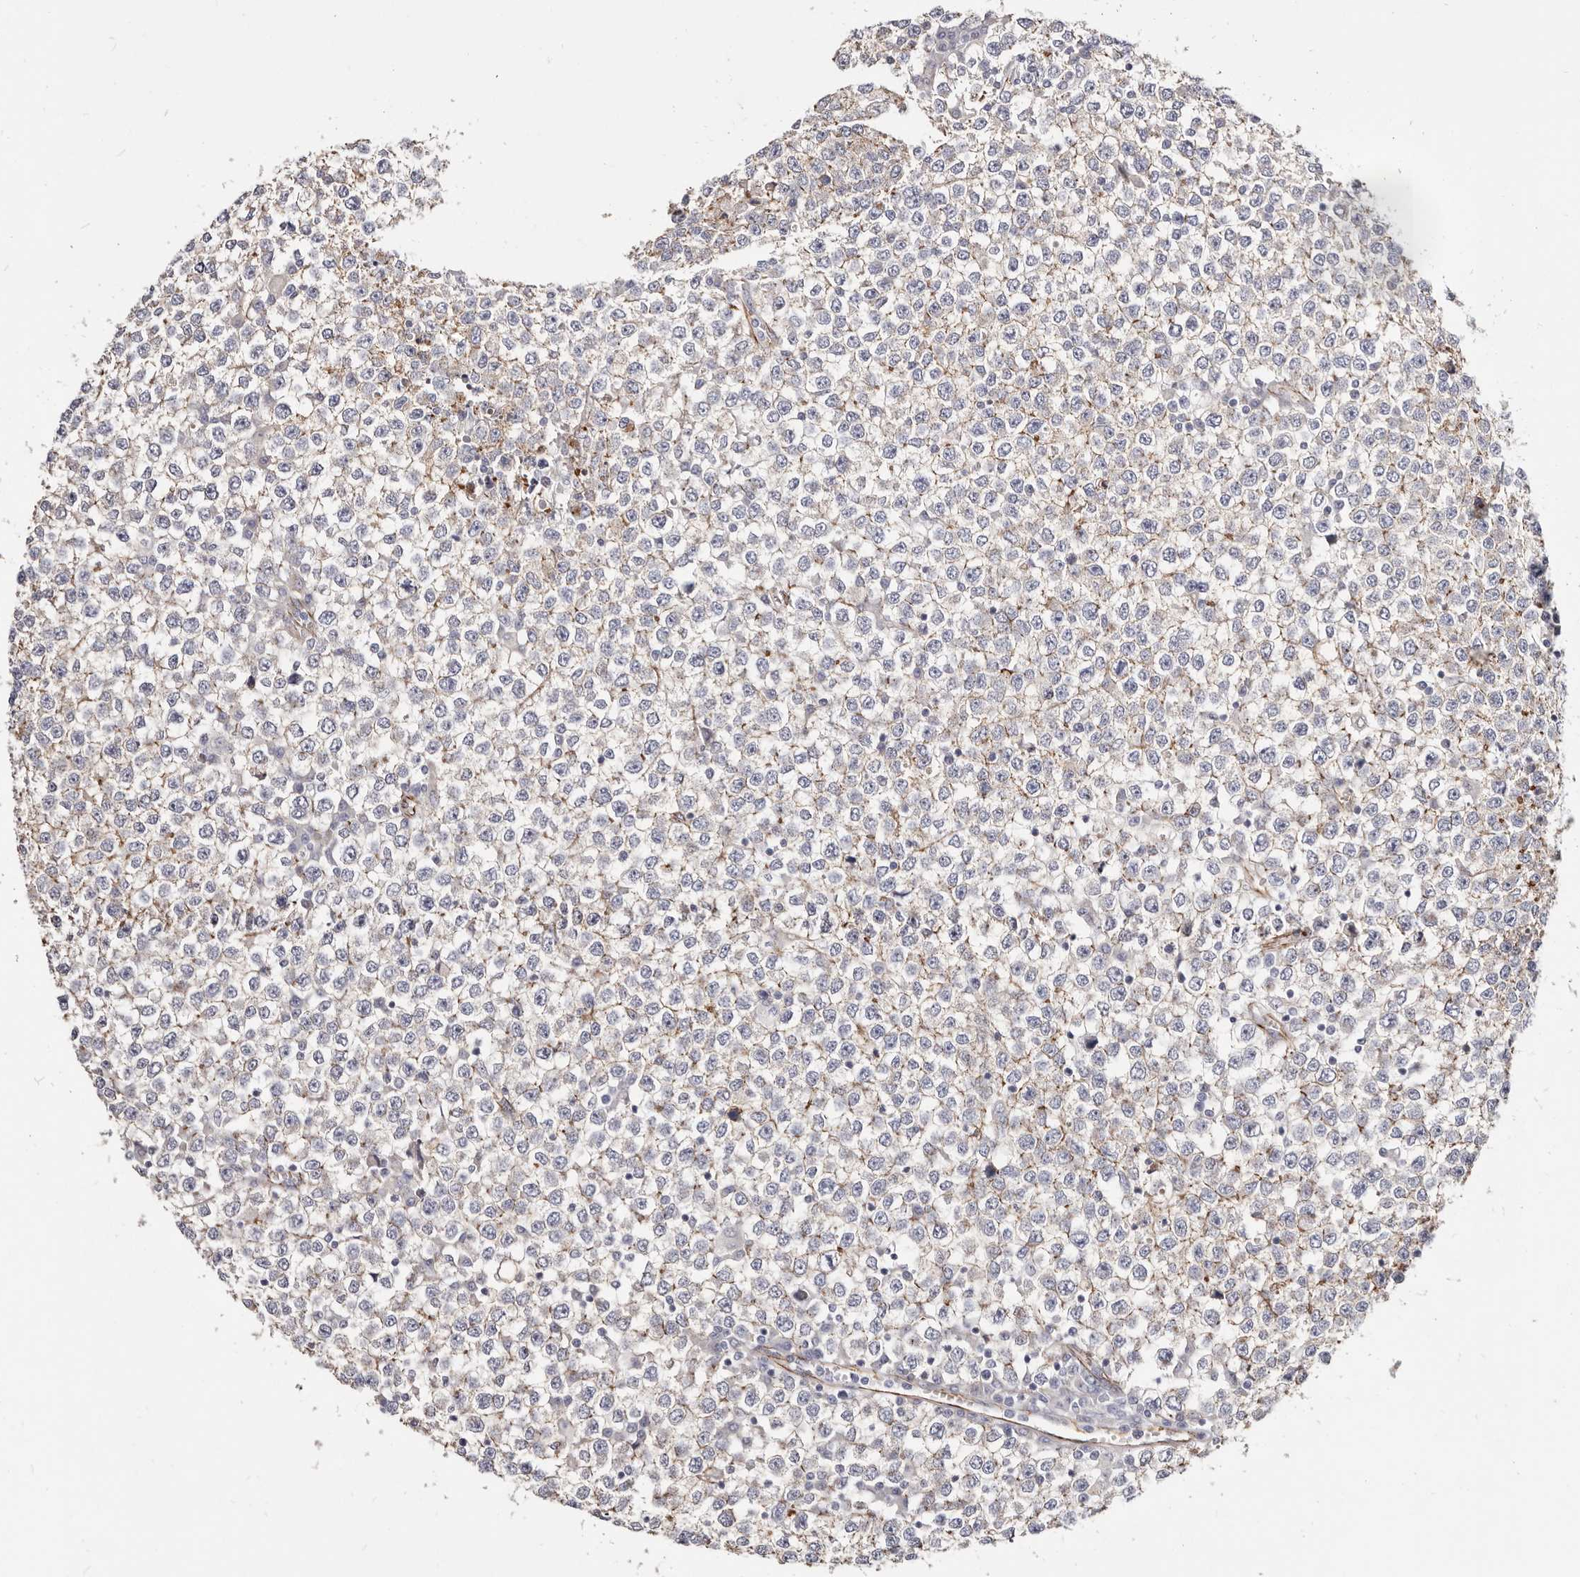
{"staining": {"intensity": "weak", "quantity": ">75%", "location": "cytoplasmic/membranous"}, "tissue": "testis cancer", "cell_type": "Tumor cells", "image_type": "cancer", "snomed": [{"axis": "morphology", "description": "Seminoma, NOS"}, {"axis": "topography", "description": "Testis"}], "caption": "Protein expression analysis of testis cancer (seminoma) exhibits weak cytoplasmic/membranous expression in about >75% of tumor cells.", "gene": "CTNNB1", "patient": {"sex": "male", "age": 65}}